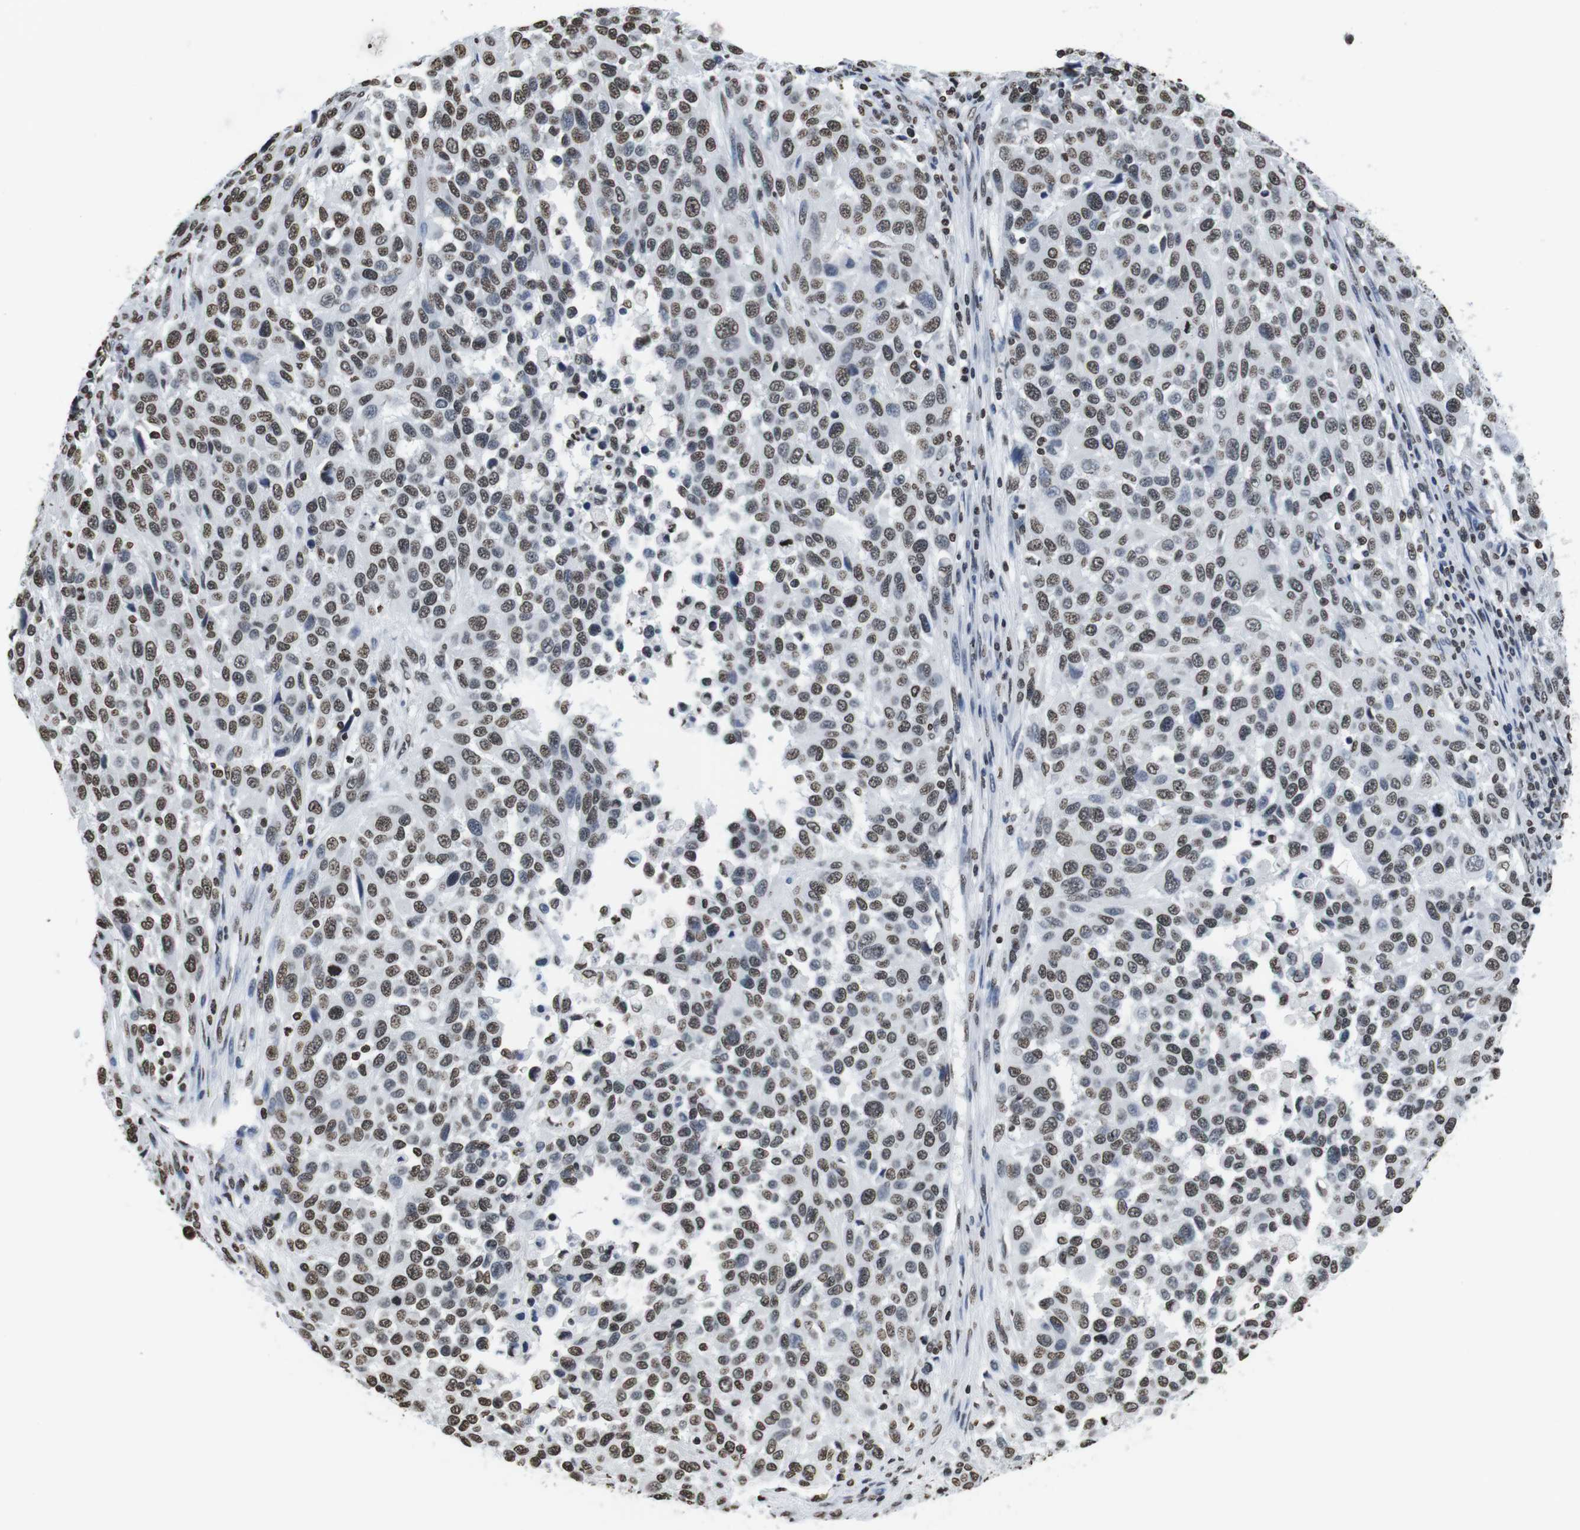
{"staining": {"intensity": "moderate", "quantity": ">75%", "location": "nuclear"}, "tissue": "melanoma", "cell_type": "Tumor cells", "image_type": "cancer", "snomed": [{"axis": "morphology", "description": "Malignant melanoma, Metastatic site"}, {"axis": "topography", "description": "Lymph node"}], "caption": "Malignant melanoma (metastatic site) stained with a brown dye shows moderate nuclear positive expression in approximately >75% of tumor cells.", "gene": "BSX", "patient": {"sex": "male", "age": 61}}